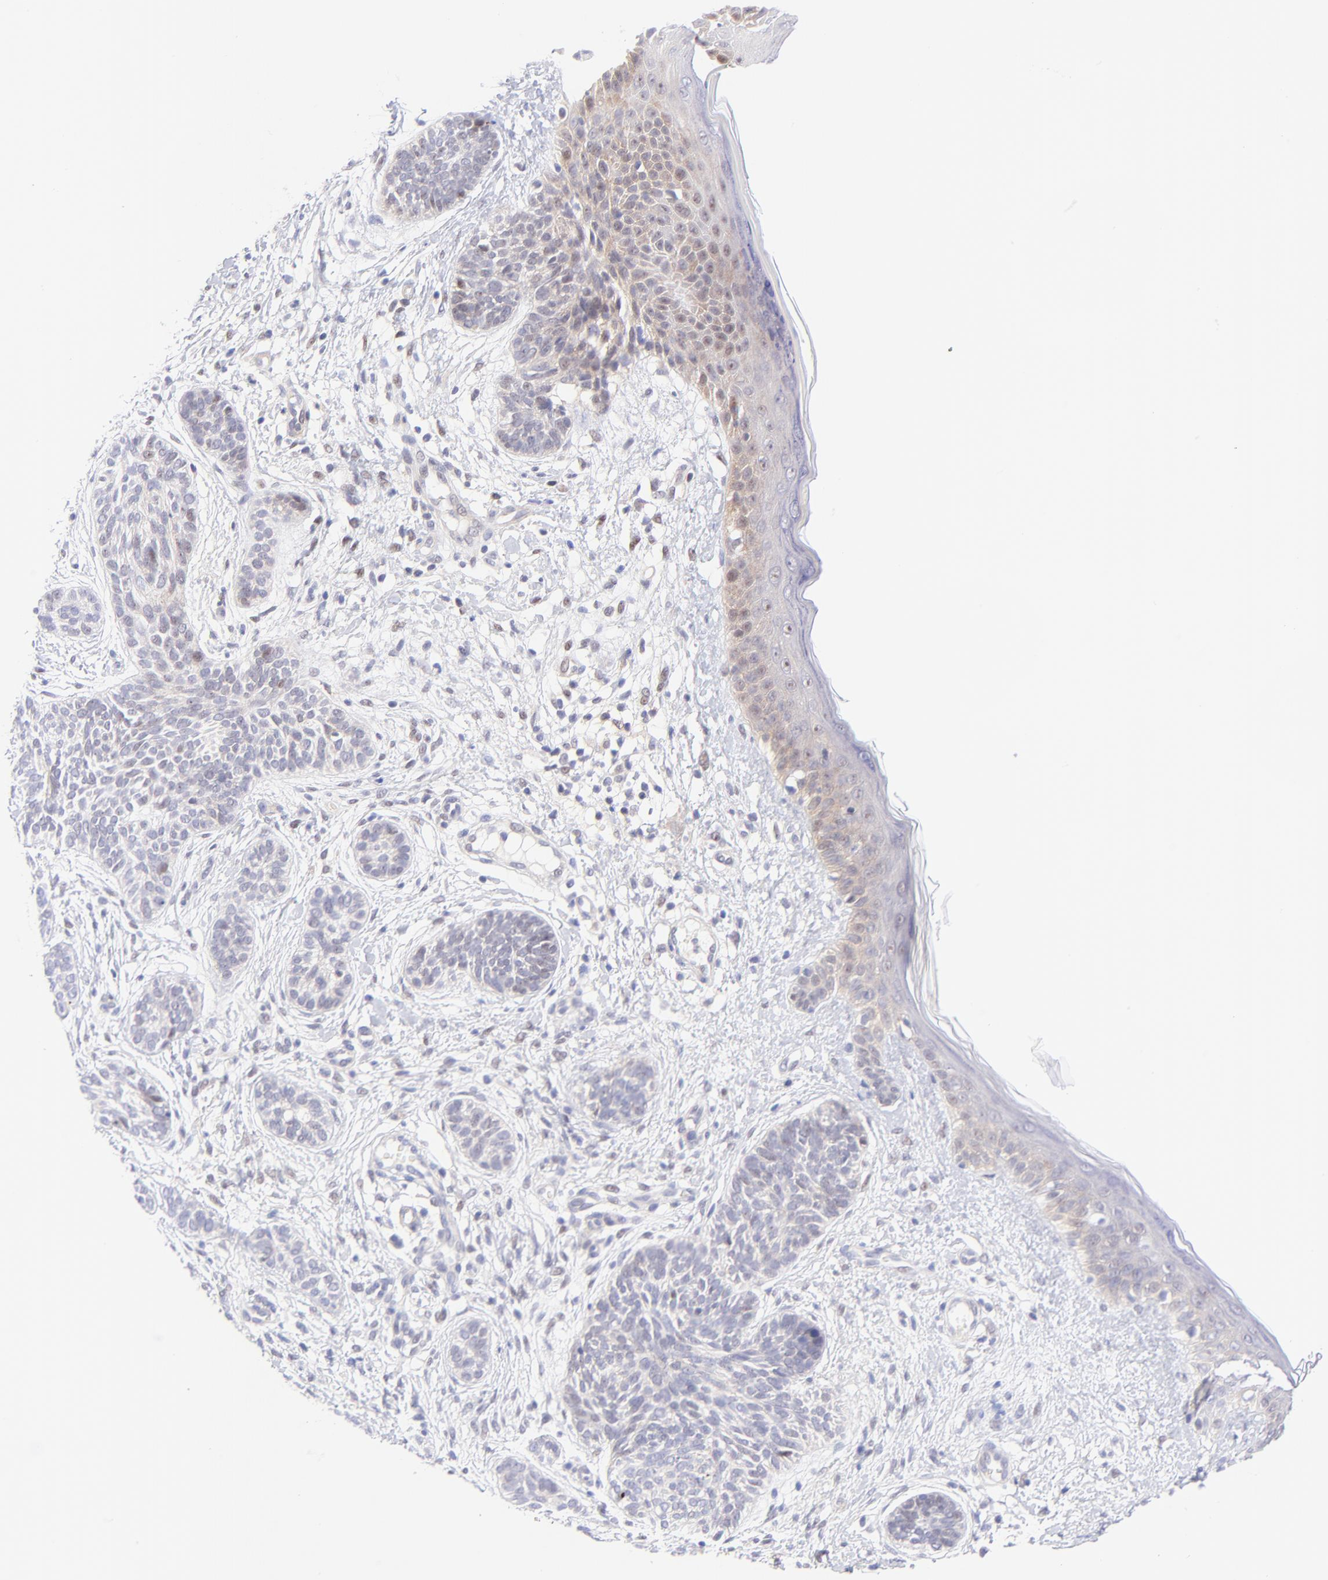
{"staining": {"intensity": "negative", "quantity": "none", "location": "none"}, "tissue": "skin cancer", "cell_type": "Tumor cells", "image_type": "cancer", "snomed": [{"axis": "morphology", "description": "Normal tissue, NOS"}, {"axis": "morphology", "description": "Basal cell carcinoma"}, {"axis": "topography", "description": "Skin"}], "caption": "Histopathology image shows no significant protein staining in tumor cells of skin basal cell carcinoma.", "gene": "PBDC1", "patient": {"sex": "male", "age": 63}}